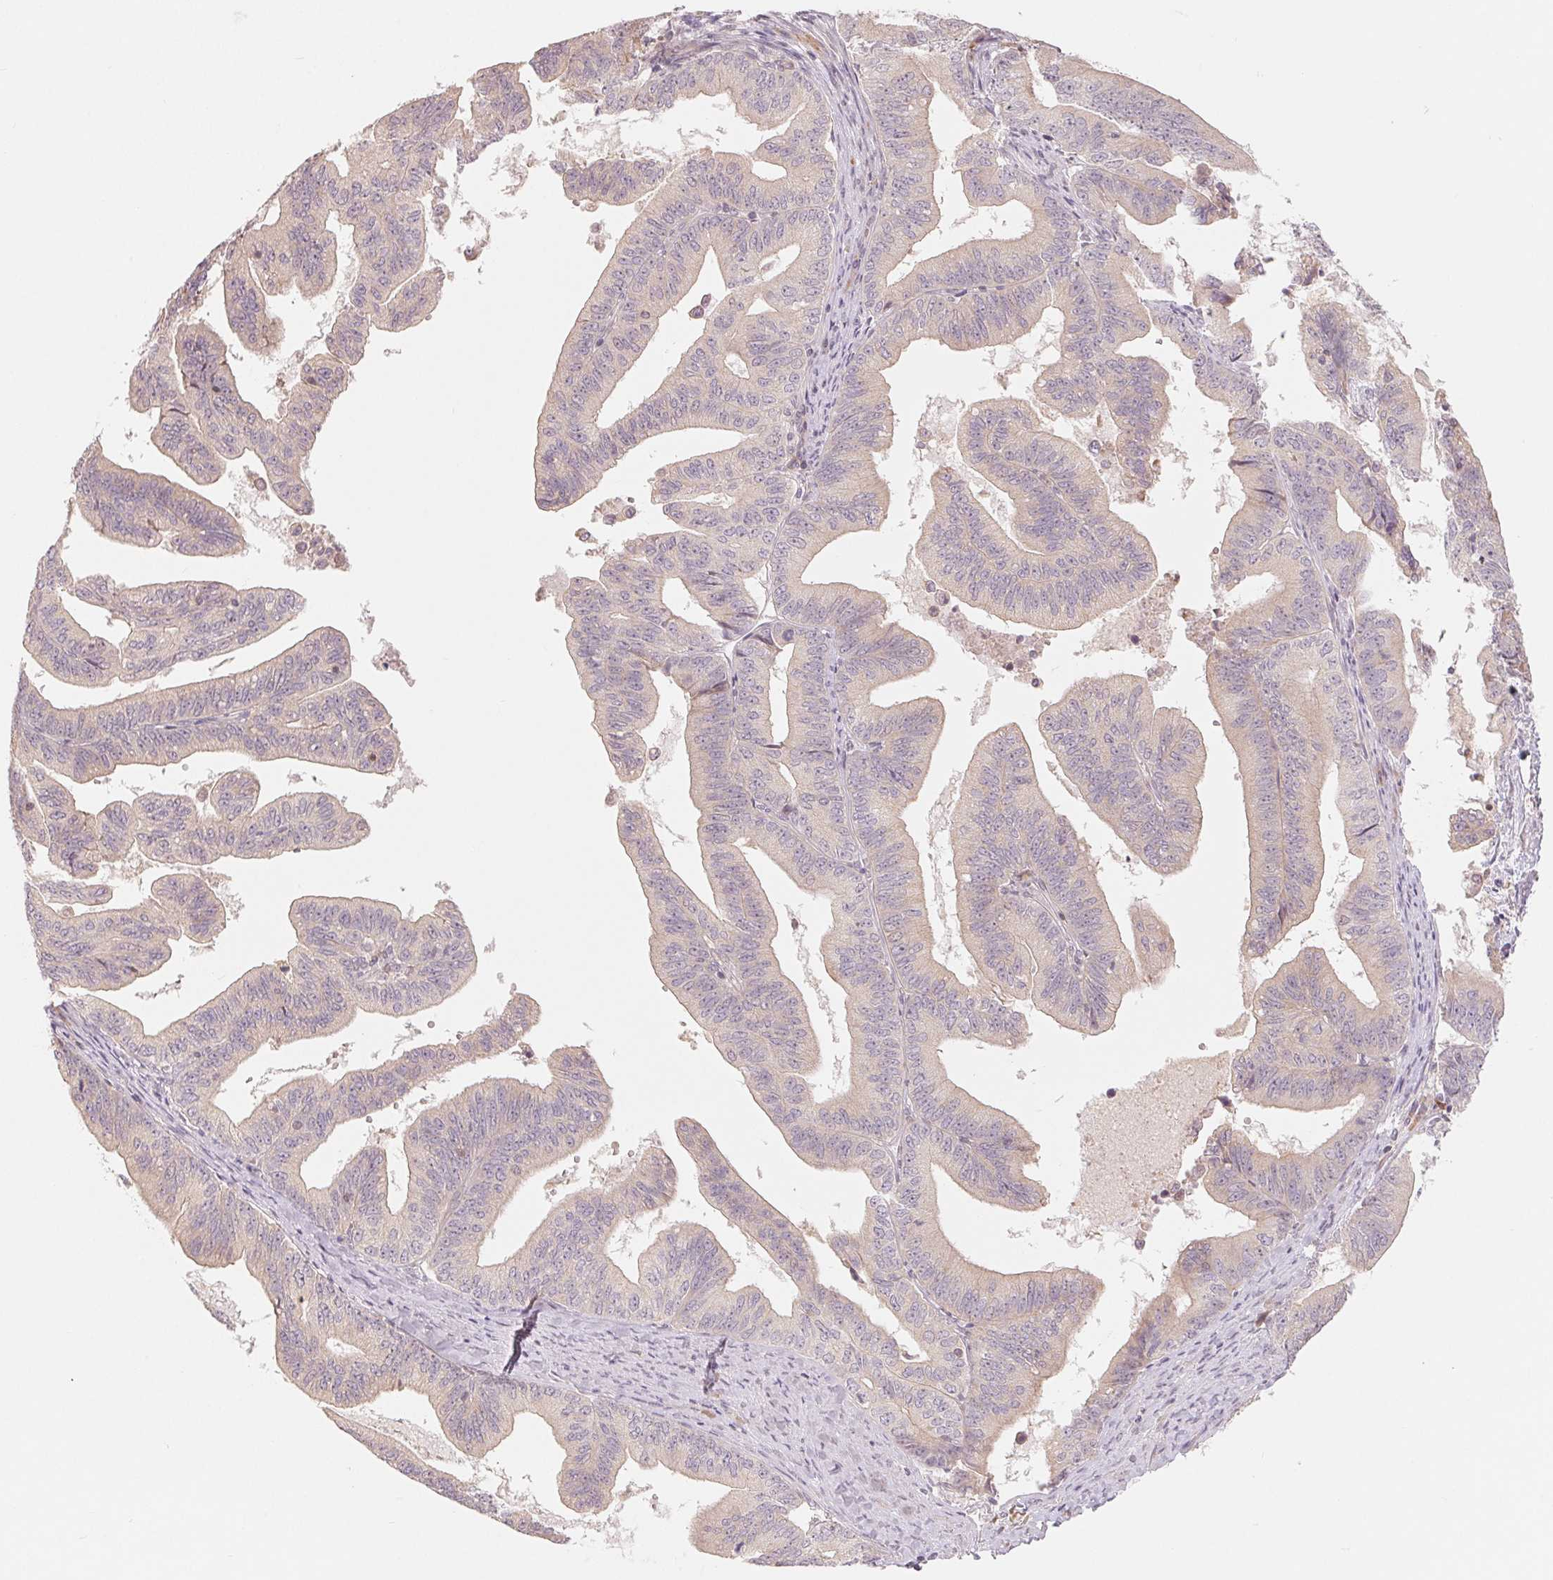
{"staining": {"intensity": "negative", "quantity": "none", "location": "none"}, "tissue": "endometrial cancer", "cell_type": "Tumor cells", "image_type": "cancer", "snomed": [{"axis": "morphology", "description": "Adenocarcinoma, NOS"}, {"axis": "topography", "description": "Endometrium"}], "caption": "High power microscopy micrograph of an immunohistochemistry image of adenocarcinoma (endometrial), revealing no significant positivity in tumor cells.", "gene": "DENND2C", "patient": {"sex": "female", "age": 65}}